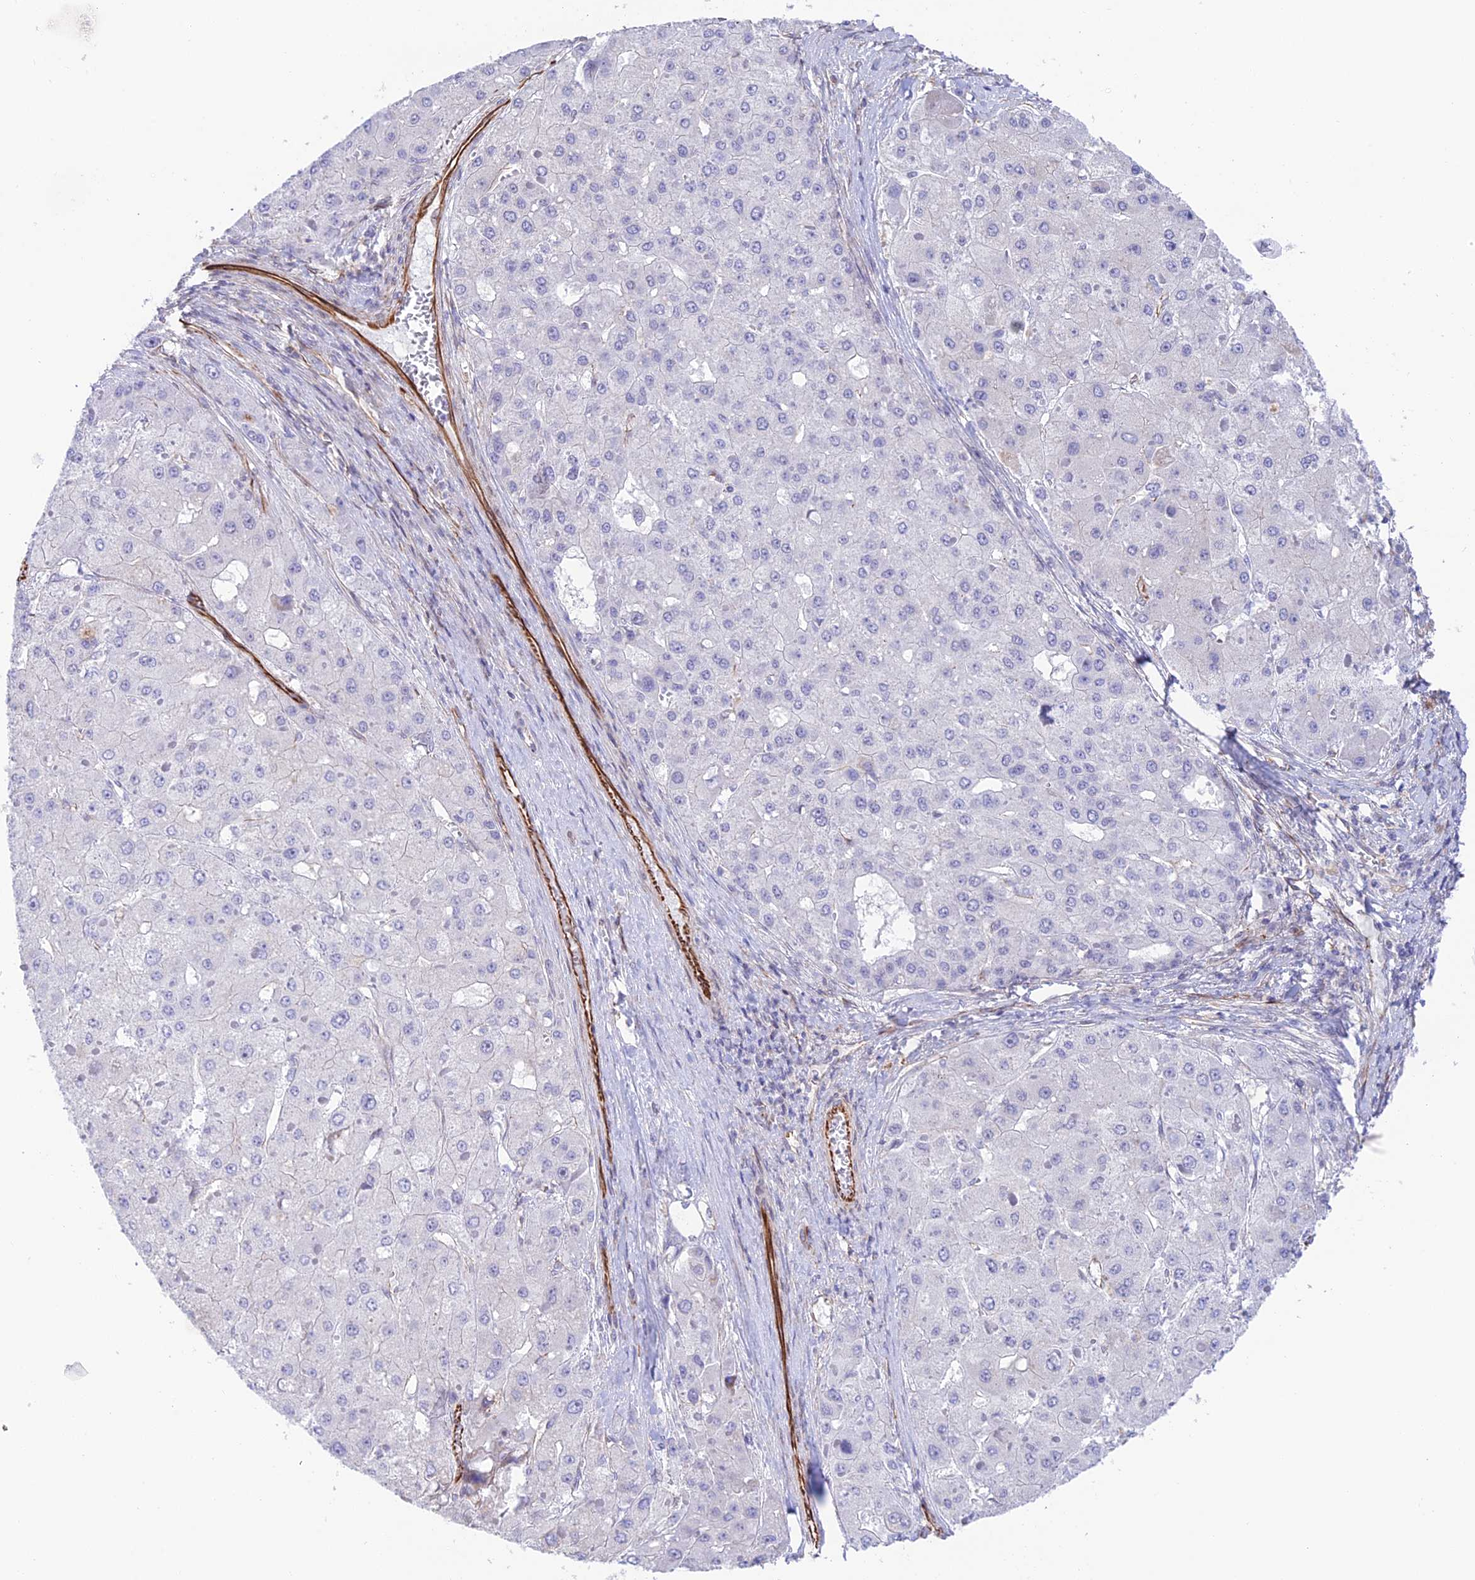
{"staining": {"intensity": "negative", "quantity": "none", "location": "none"}, "tissue": "liver cancer", "cell_type": "Tumor cells", "image_type": "cancer", "snomed": [{"axis": "morphology", "description": "Carcinoma, Hepatocellular, NOS"}, {"axis": "topography", "description": "Liver"}], "caption": "Tumor cells show no significant protein expression in hepatocellular carcinoma (liver). Brightfield microscopy of immunohistochemistry stained with DAB (3,3'-diaminobenzidine) (brown) and hematoxylin (blue), captured at high magnification.", "gene": "ZNF652", "patient": {"sex": "female", "age": 73}}